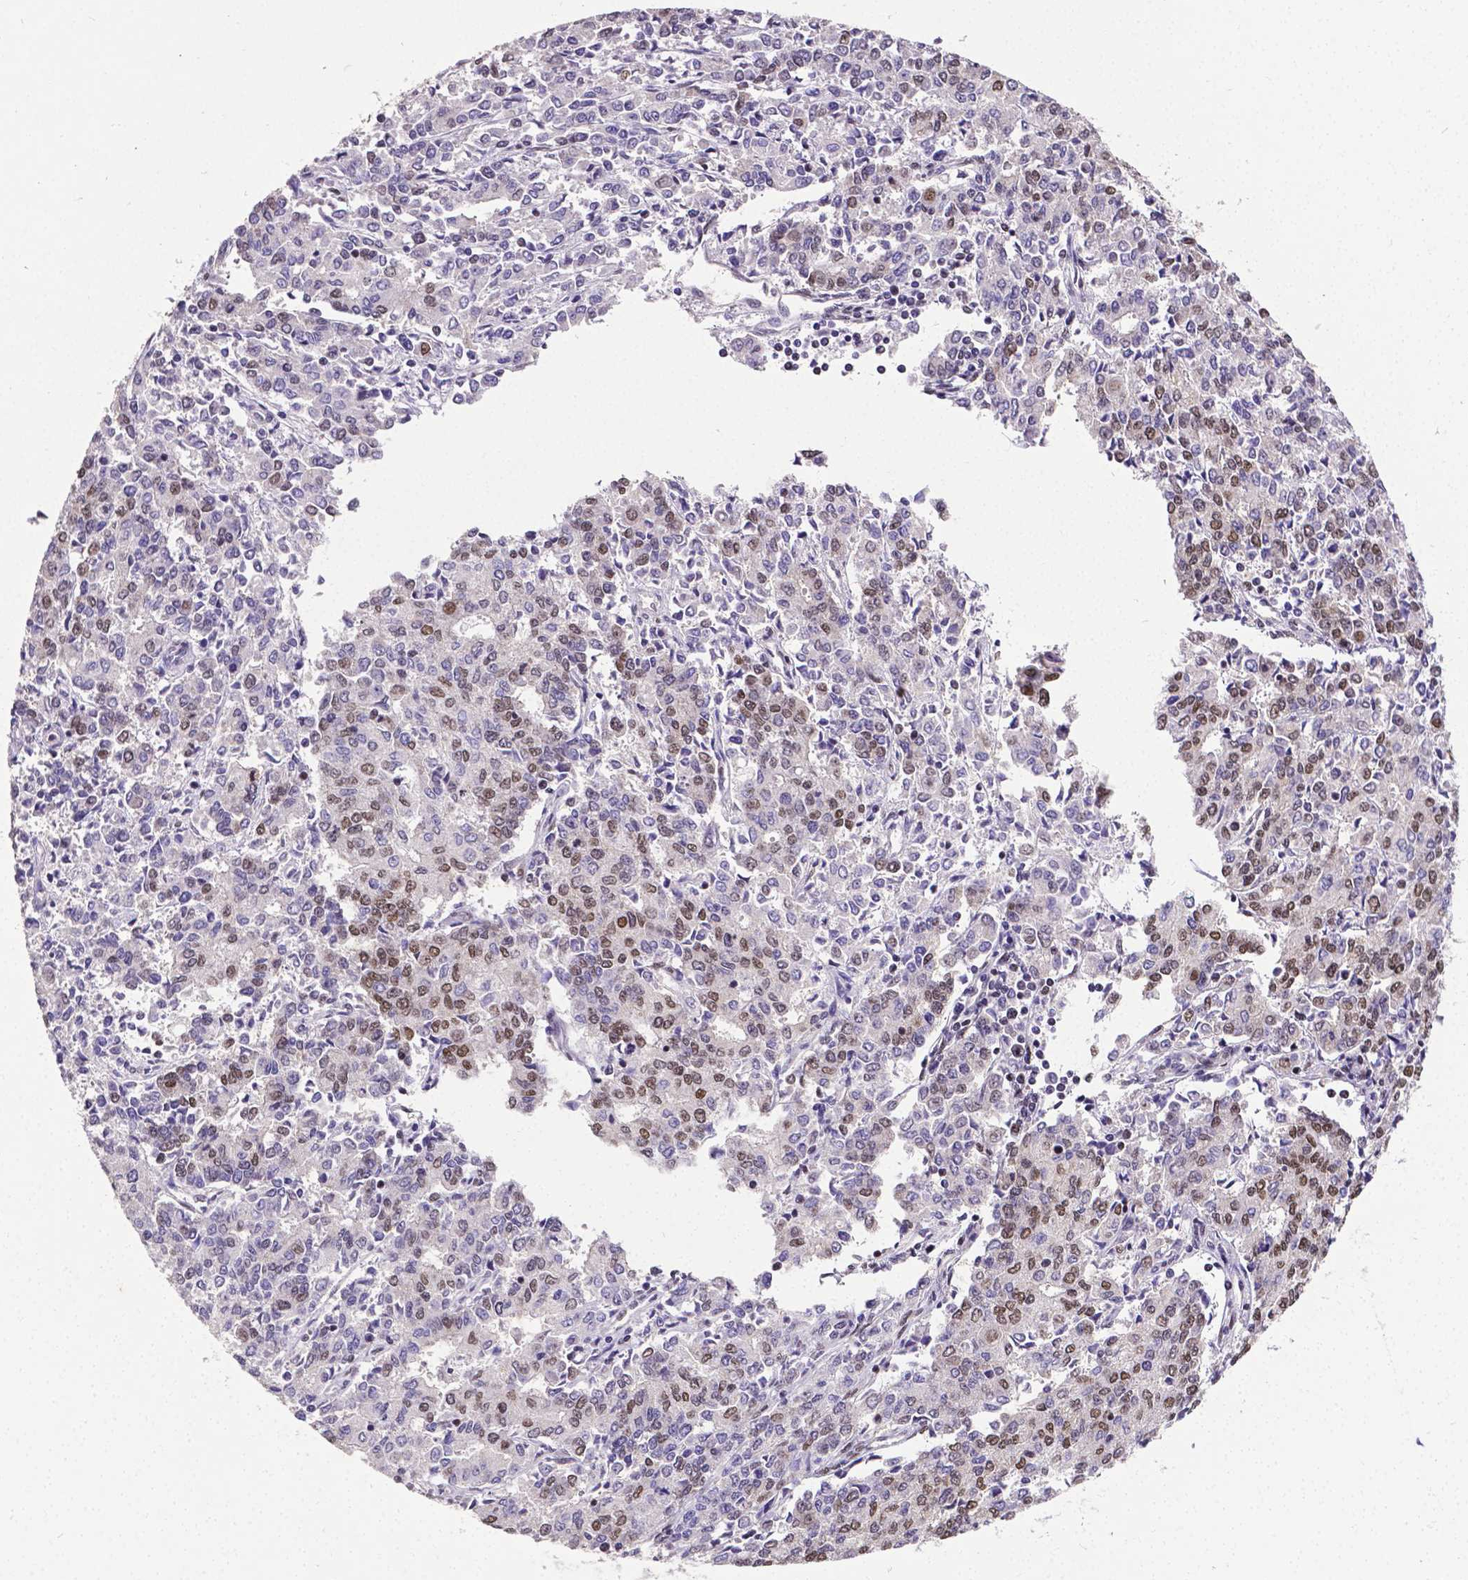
{"staining": {"intensity": "moderate", "quantity": "25%-75%", "location": "nuclear"}, "tissue": "endometrial cancer", "cell_type": "Tumor cells", "image_type": "cancer", "snomed": [{"axis": "morphology", "description": "Adenocarcinoma, NOS"}, {"axis": "topography", "description": "Endometrium"}], "caption": "High-magnification brightfield microscopy of adenocarcinoma (endometrial) stained with DAB (3,3'-diaminobenzidine) (brown) and counterstained with hematoxylin (blue). tumor cells exhibit moderate nuclear staining is present in about25%-75% of cells. The staining was performed using DAB (3,3'-diaminobenzidine), with brown indicating positive protein expression. Nuclei are stained blue with hematoxylin.", "gene": "REST", "patient": {"sex": "female", "age": 50}}